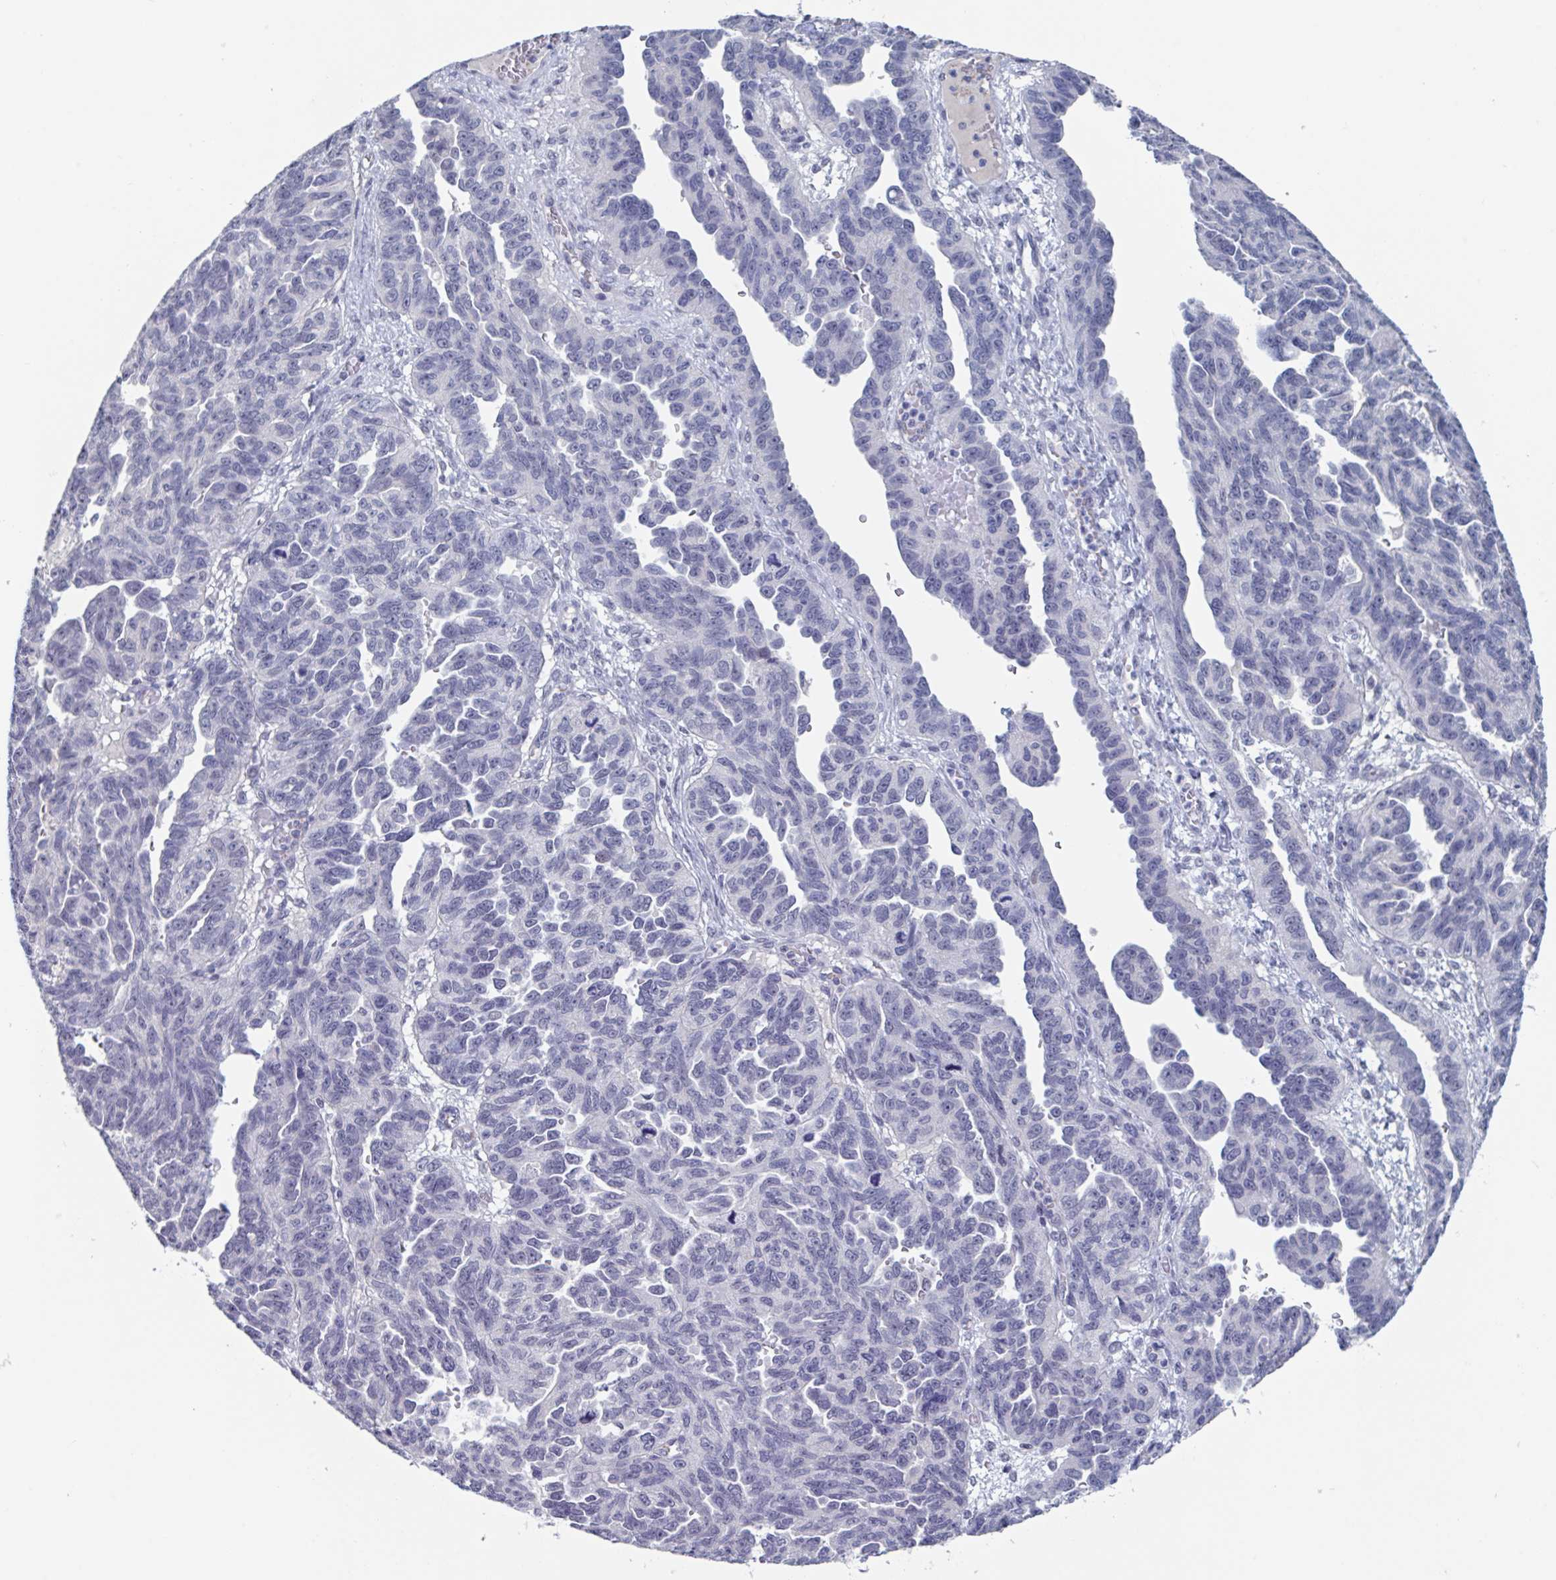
{"staining": {"intensity": "negative", "quantity": "none", "location": "none"}, "tissue": "ovarian cancer", "cell_type": "Tumor cells", "image_type": "cancer", "snomed": [{"axis": "morphology", "description": "Cystadenocarcinoma, serous, NOS"}, {"axis": "topography", "description": "Ovary"}], "caption": "DAB (3,3'-diaminobenzidine) immunohistochemical staining of serous cystadenocarcinoma (ovarian) shows no significant expression in tumor cells.", "gene": "KDM4D", "patient": {"sex": "female", "age": 64}}